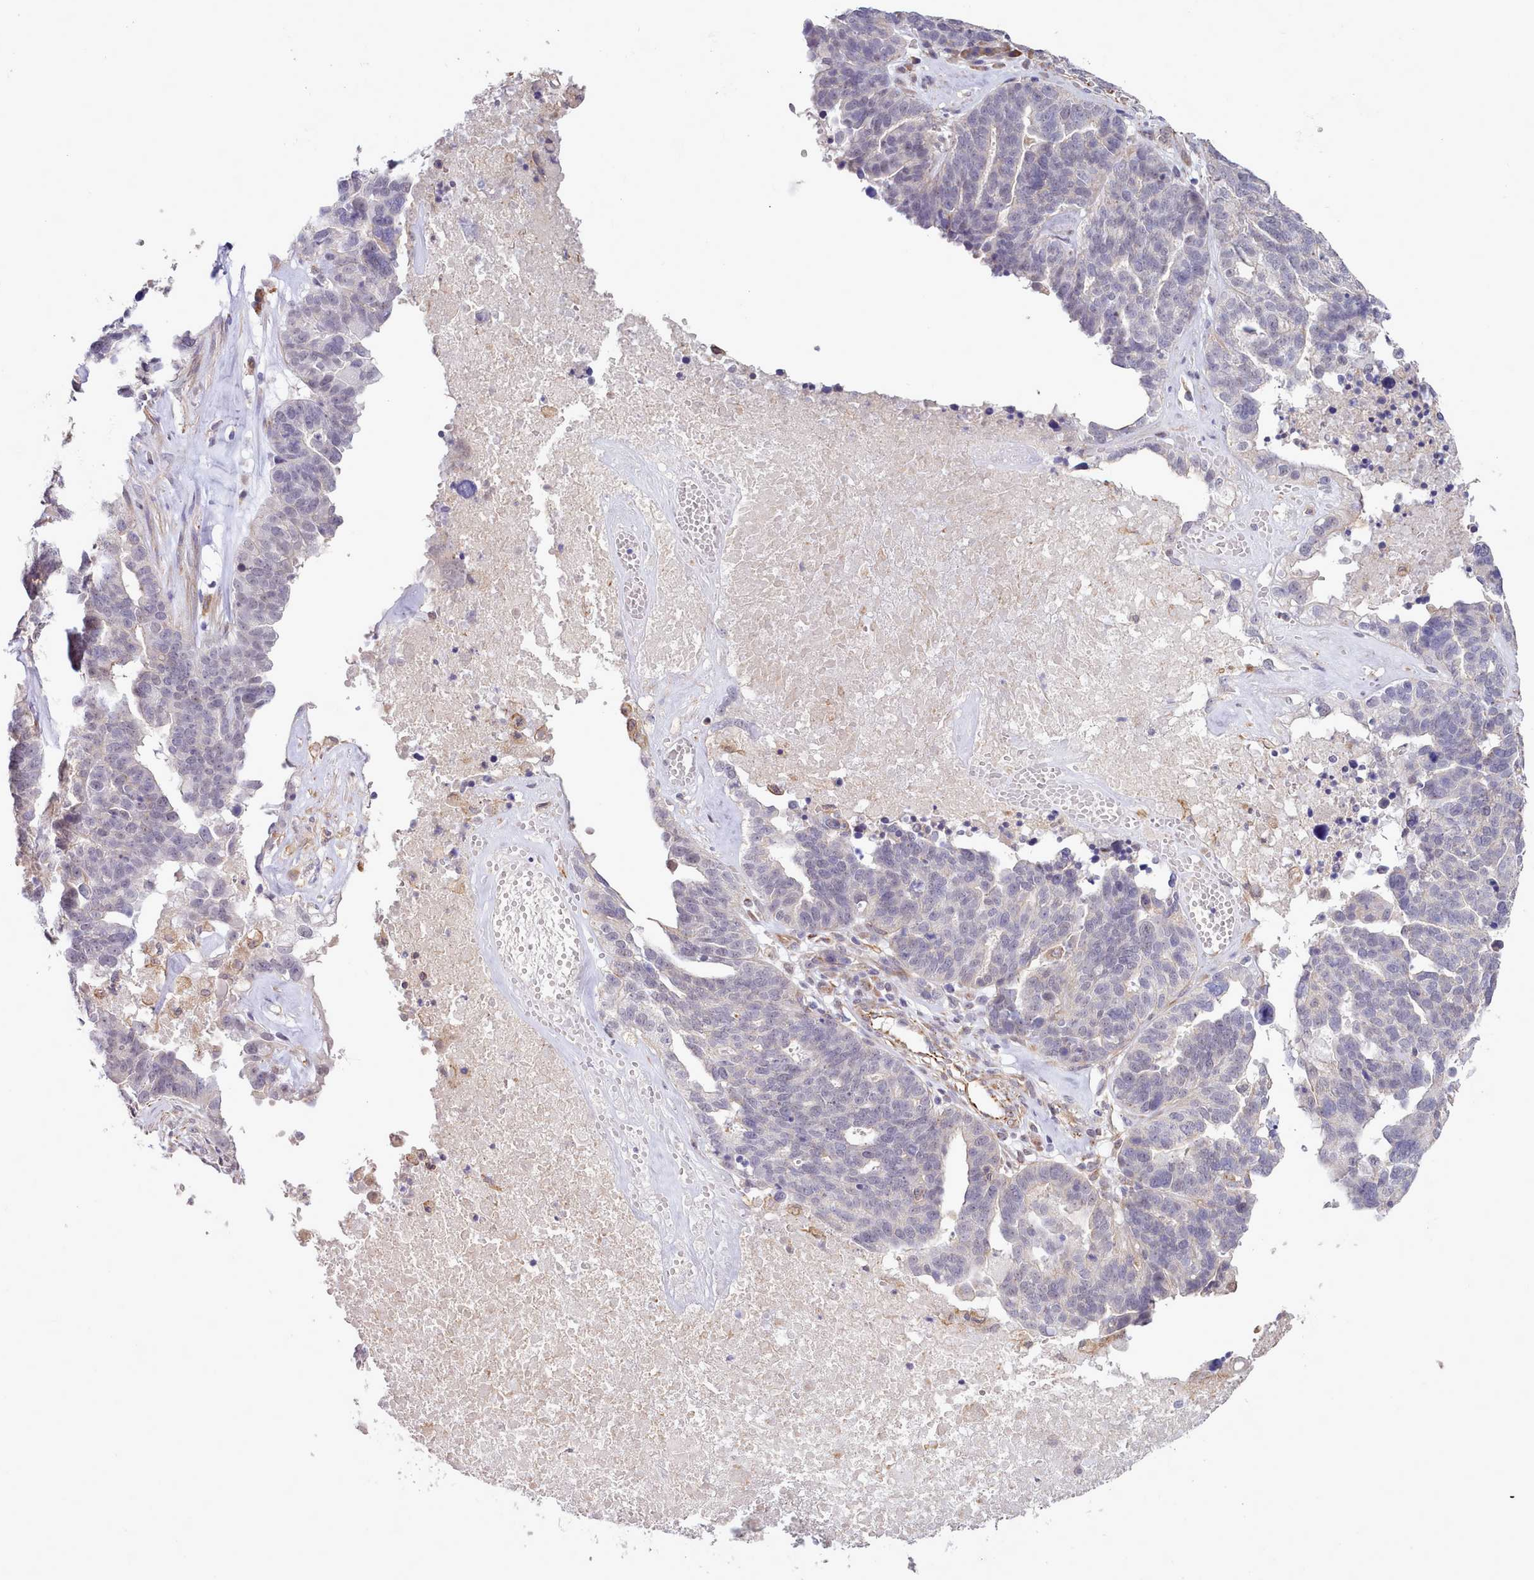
{"staining": {"intensity": "negative", "quantity": "none", "location": "none"}, "tissue": "ovarian cancer", "cell_type": "Tumor cells", "image_type": "cancer", "snomed": [{"axis": "morphology", "description": "Cystadenocarcinoma, serous, NOS"}, {"axis": "topography", "description": "Ovary"}], "caption": "Serous cystadenocarcinoma (ovarian) was stained to show a protein in brown. There is no significant staining in tumor cells.", "gene": "ZC3H13", "patient": {"sex": "female", "age": 59}}